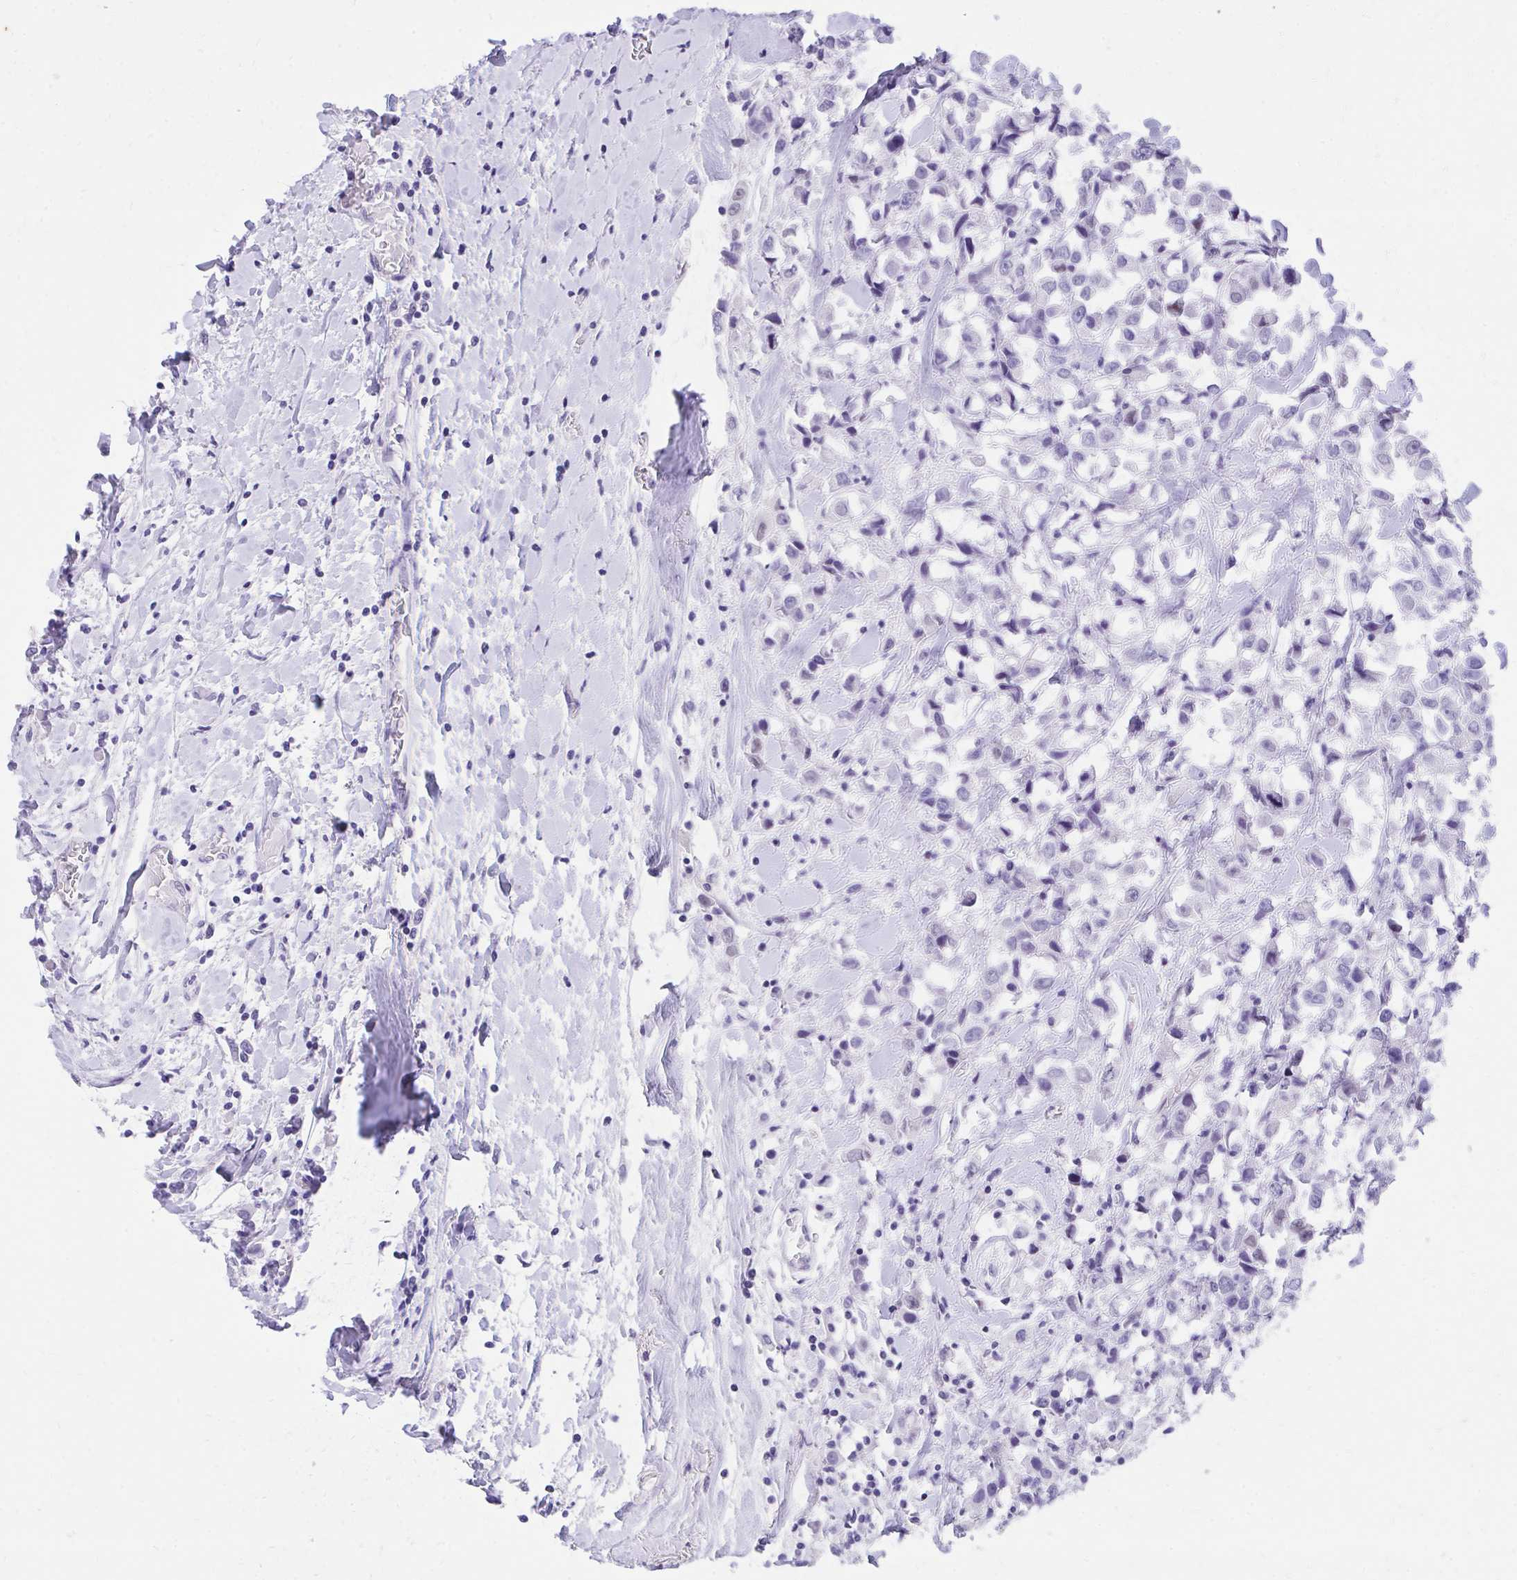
{"staining": {"intensity": "negative", "quantity": "none", "location": "none"}, "tissue": "breast cancer", "cell_type": "Tumor cells", "image_type": "cancer", "snomed": [{"axis": "morphology", "description": "Duct carcinoma"}, {"axis": "topography", "description": "Breast"}], "caption": "Tumor cells are negative for brown protein staining in breast intraductal carcinoma.", "gene": "KLK1", "patient": {"sex": "female", "age": 61}}